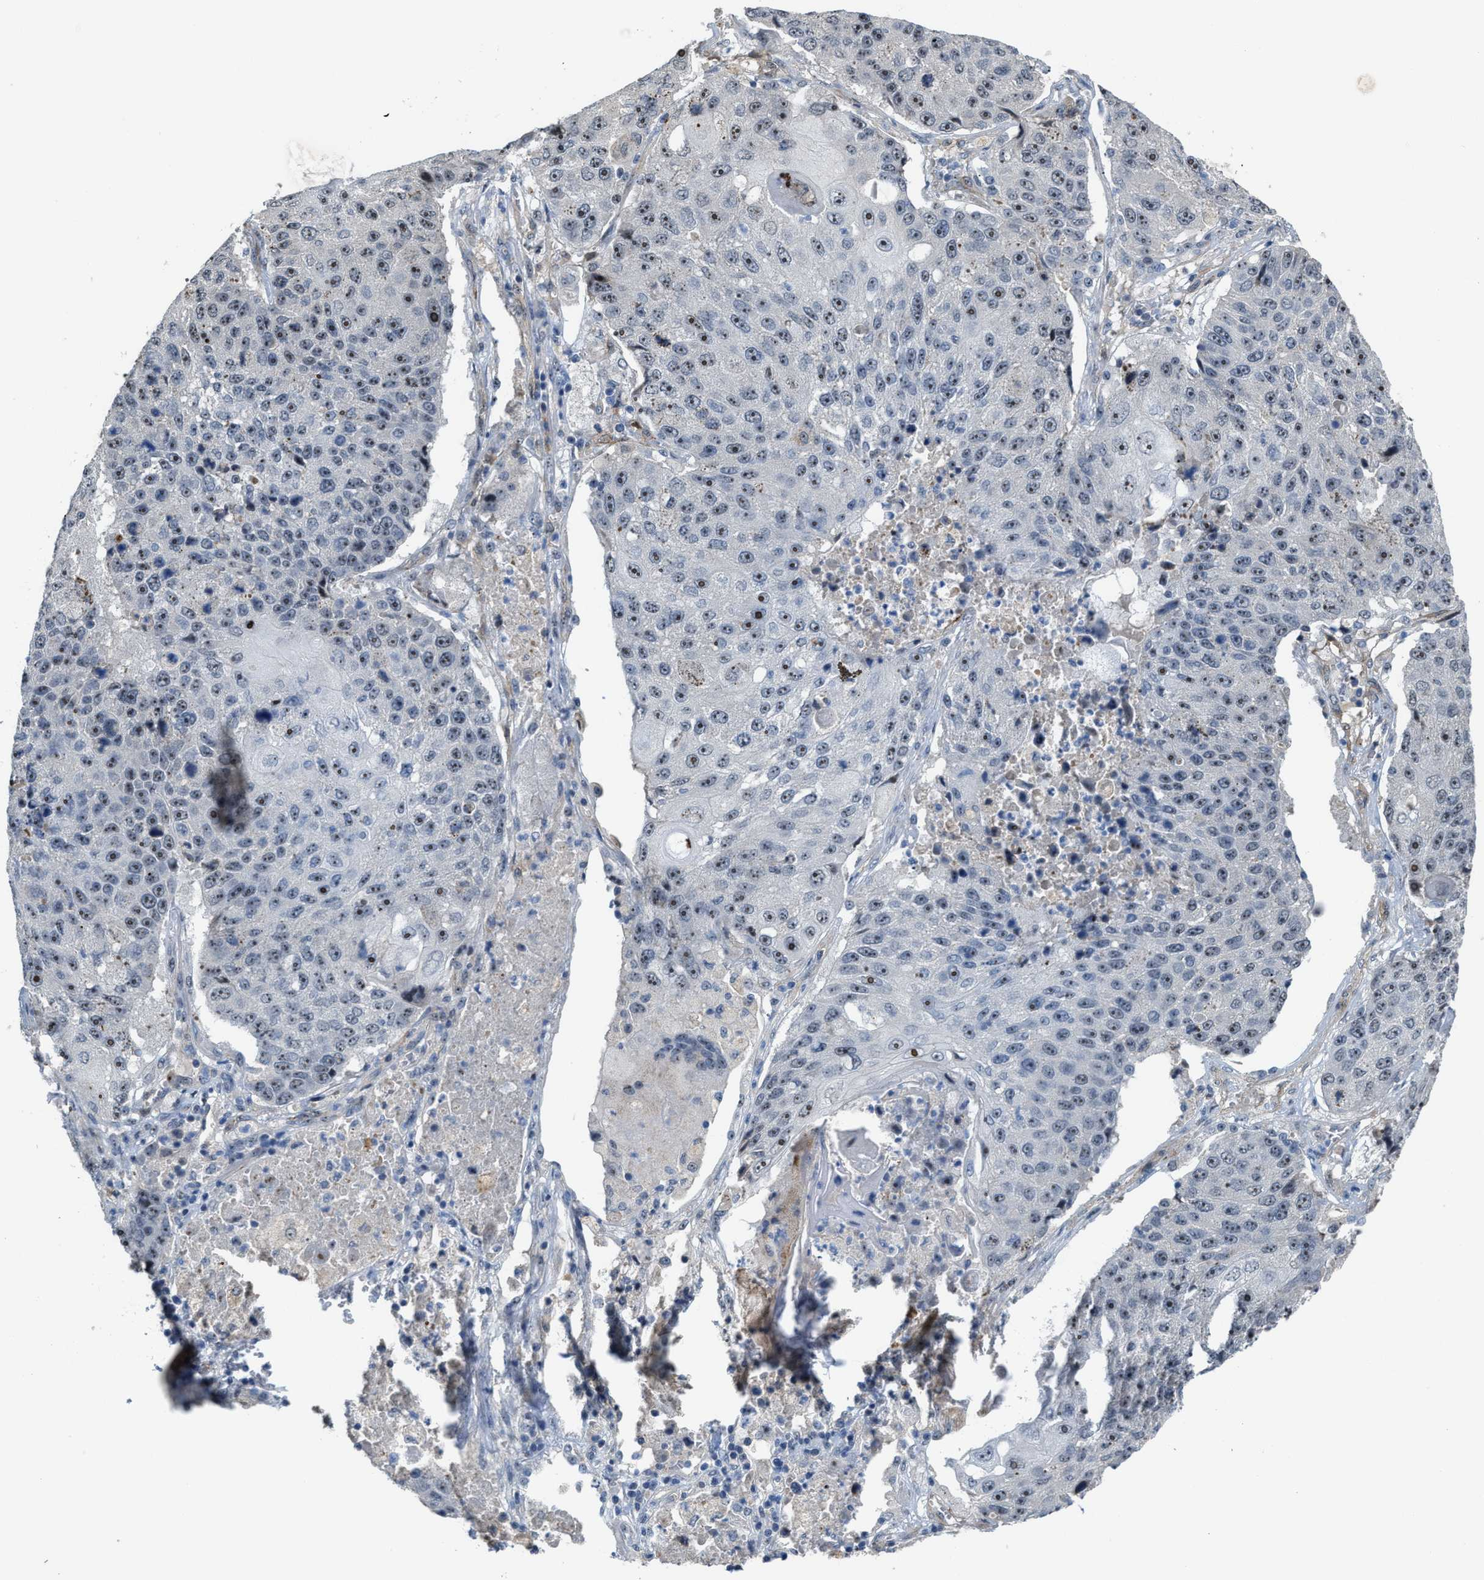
{"staining": {"intensity": "moderate", "quantity": ">75%", "location": "nuclear"}, "tissue": "lung cancer", "cell_type": "Tumor cells", "image_type": "cancer", "snomed": [{"axis": "morphology", "description": "Squamous cell carcinoma, NOS"}, {"axis": "topography", "description": "Lung"}], "caption": "This is an image of IHC staining of lung cancer (squamous cell carcinoma), which shows moderate staining in the nuclear of tumor cells.", "gene": "ZNF783", "patient": {"sex": "male", "age": 61}}